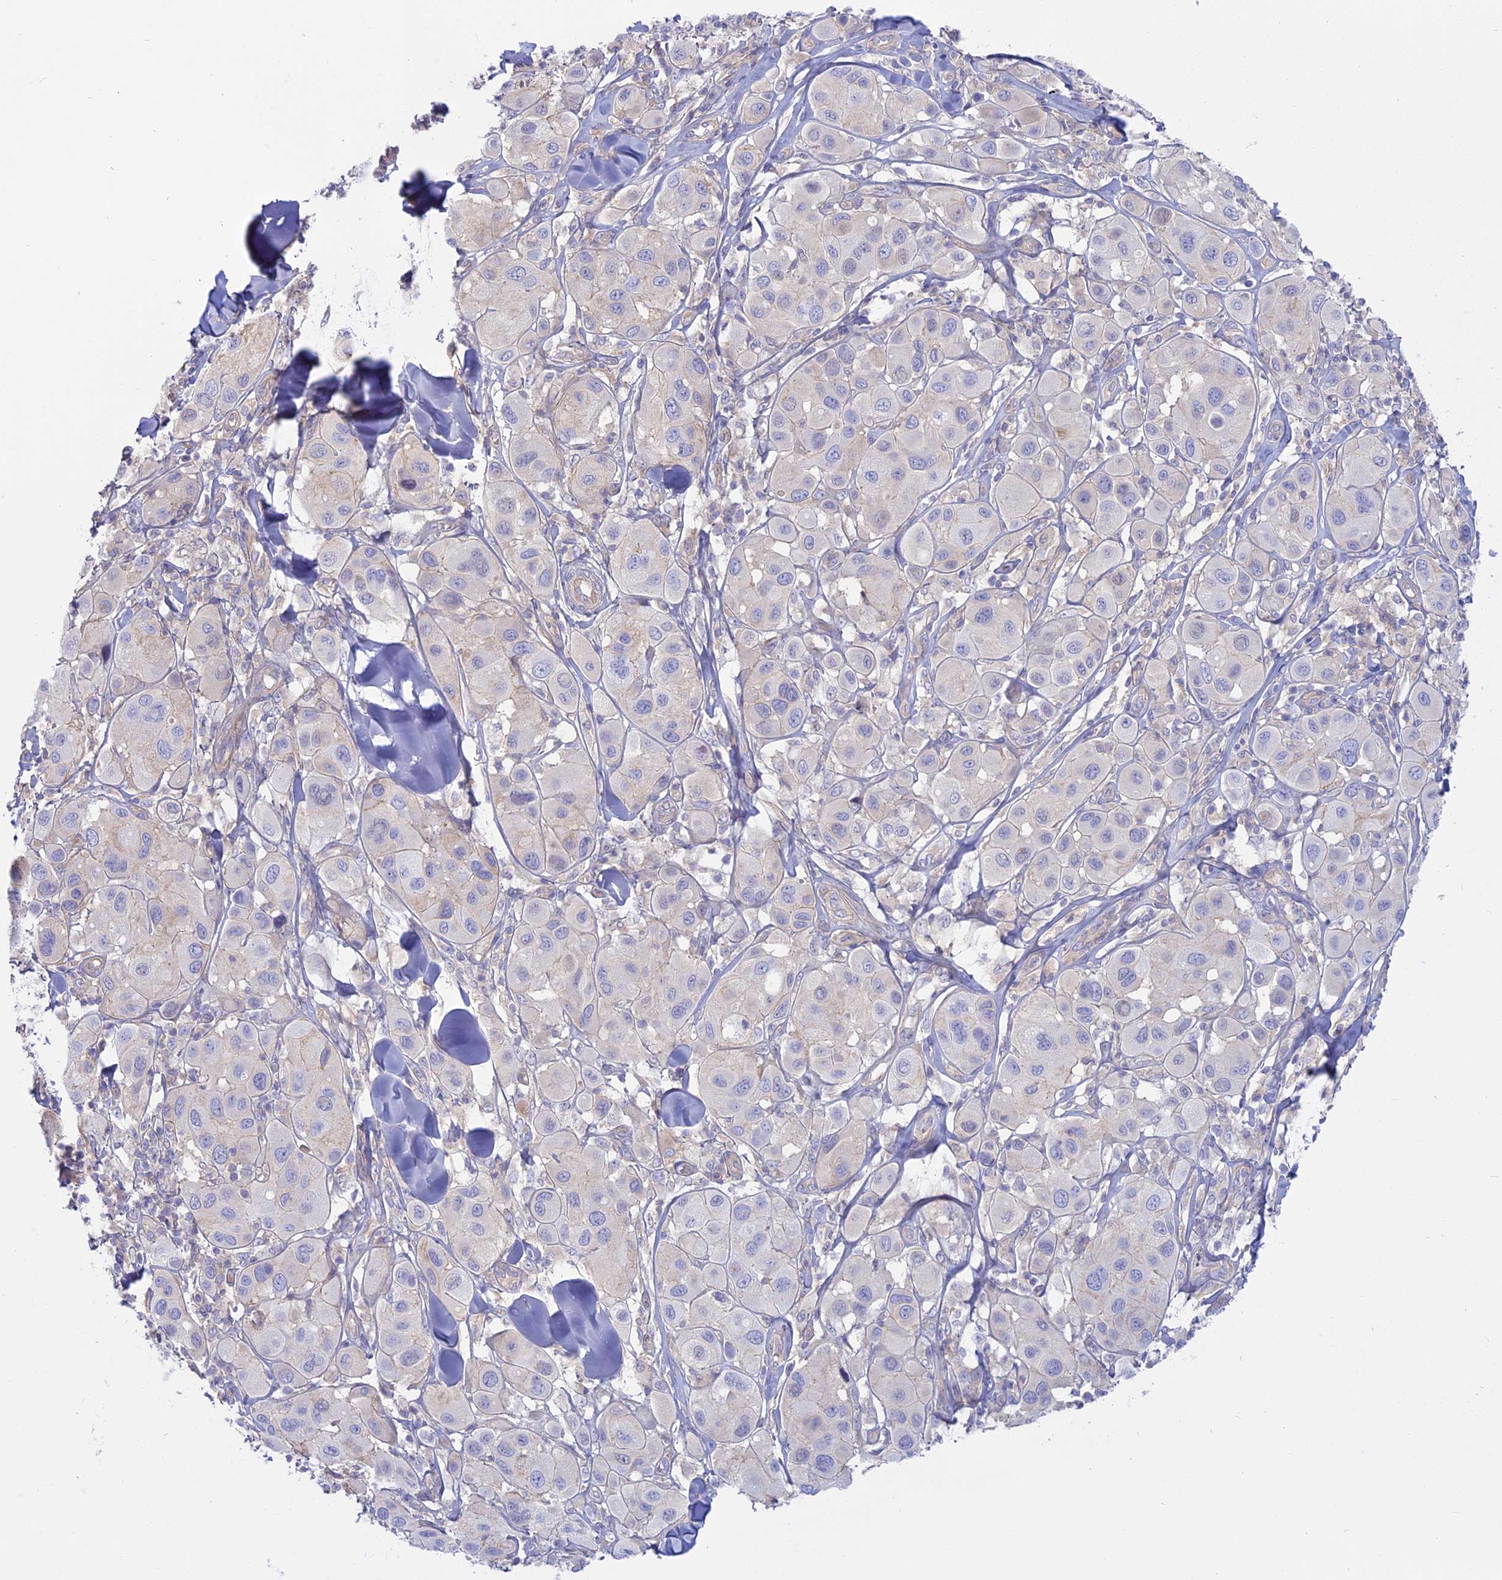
{"staining": {"intensity": "negative", "quantity": "none", "location": "none"}, "tissue": "melanoma", "cell_type": "Tumor cells", "image_type": "cancer", "snomed": [{"axis": "morphology", "description": "Malignant melanoma, Metastatic site"}, {"axis": "topography", "description": "Skin"}], "caption": "Tumor cells are negative for protein expression in human malignant melanoma (metastatic site). The staining is performed using DAB (3,3'-diaminobenzidine) brown chromogen with nuclei counter-stained in using hematoxylin.", "gene": "AHCYL1", "patient": {"sex": "male", "age": 41}}